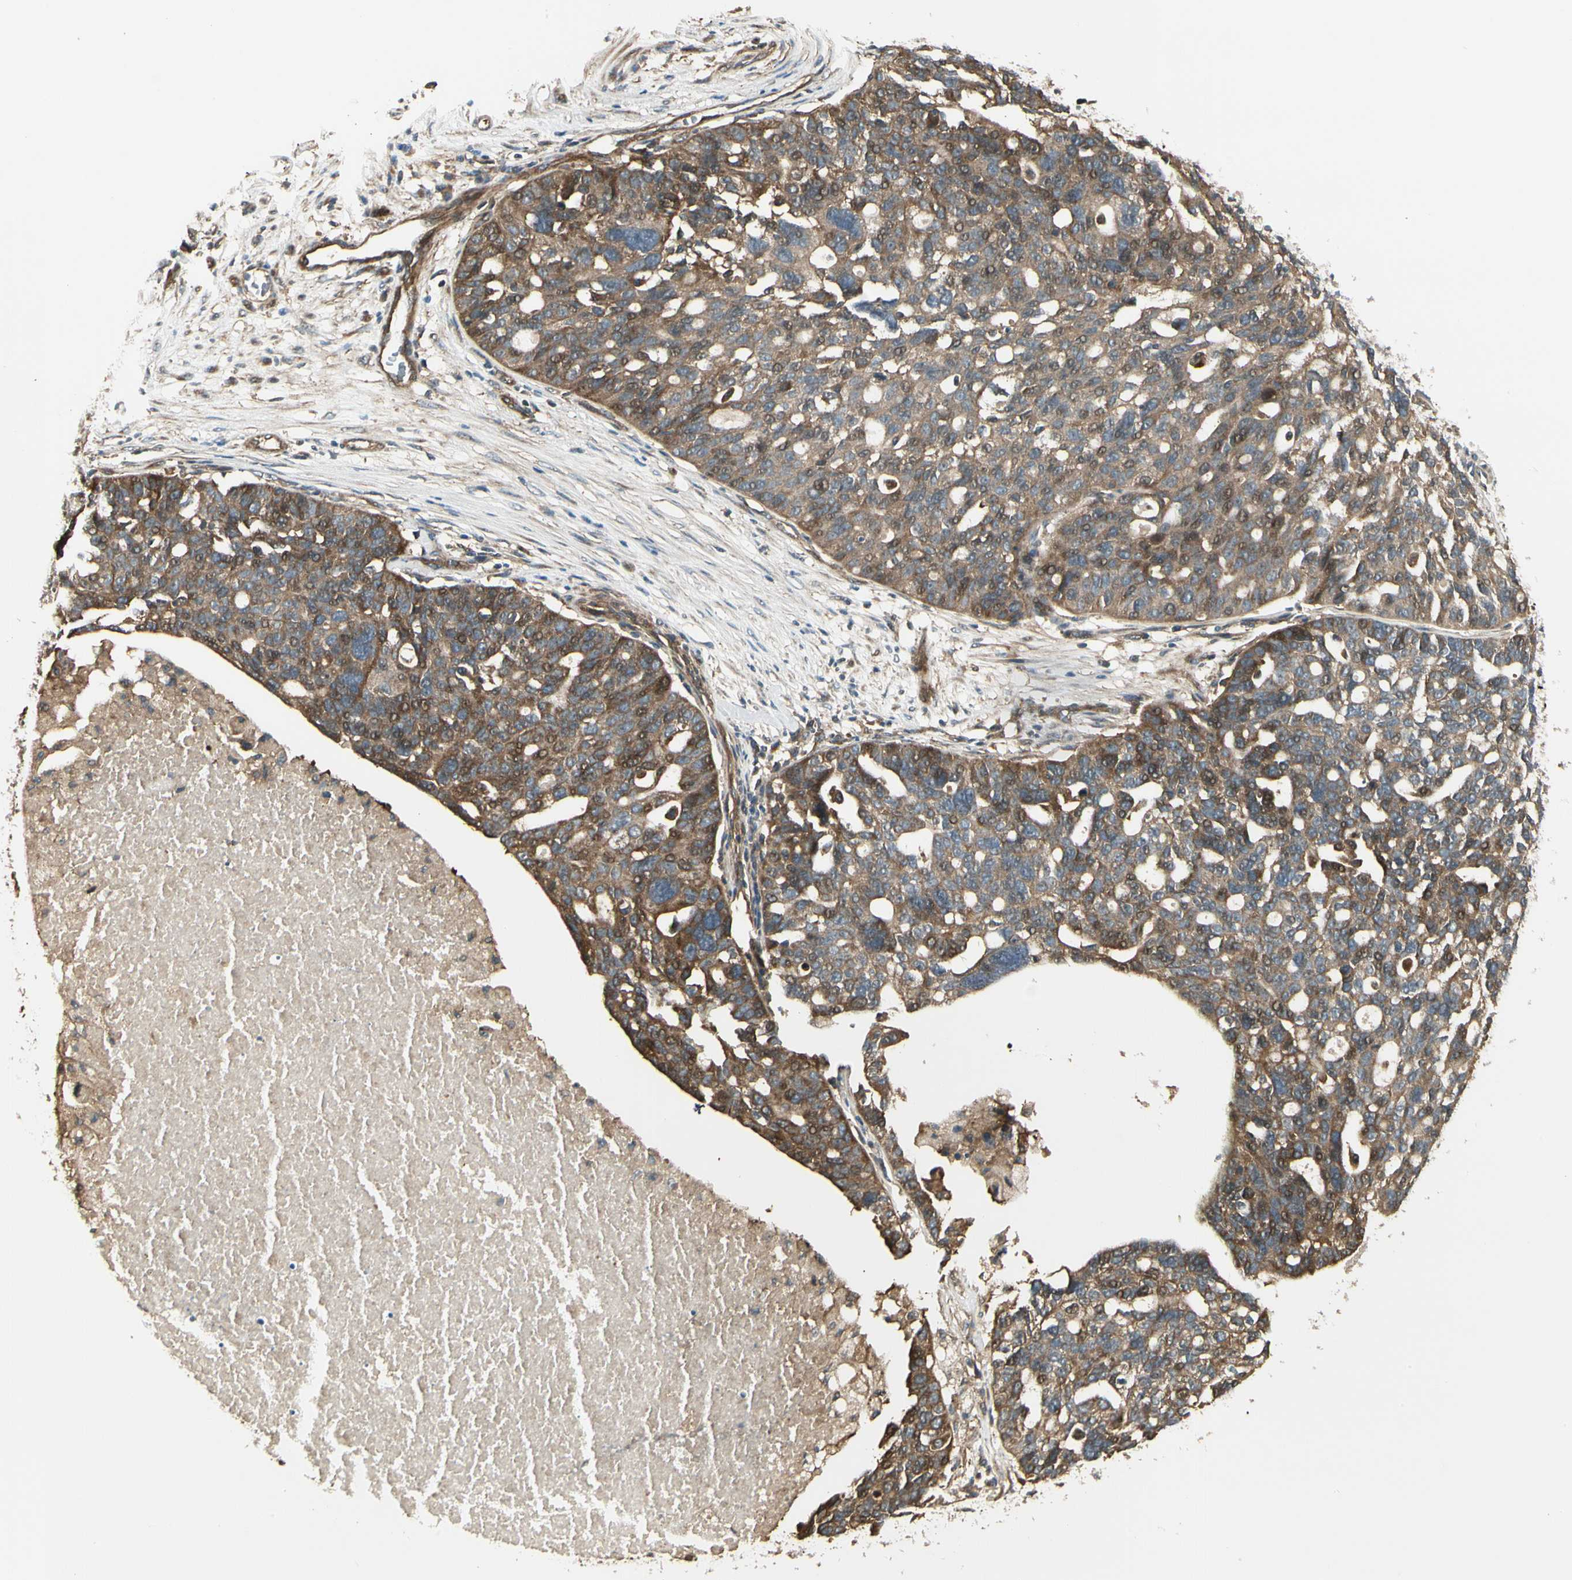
{"staining": {"intensity": "strong", "quantity": ">75%", "location": "cytoplasmic/membranous"}, "tissue": "ovarian cancer", "cell_type": "Tumor cells", "image_type": "cancer", "snomed": [{"axis": "morphology", "description": "Cystadenocarcinoma, serous, NOS"}, {"axis": "topography", "description": "Ovary"}], "caption": "IHC staining of ovarian cancer, which displays high levels of strong cytoplasmic/membranous positivity in about >75% of tumor cells indicating strong cytoplasmic/membranous protein staining. The staining was performed using DAB (3,3'-diaminobenzidine) (brown) for protein detection and nuclei were counterstained in hematoxylin (blue).", "gene": "FKBP15", "patient": {"sex": "female", "age": 59}}